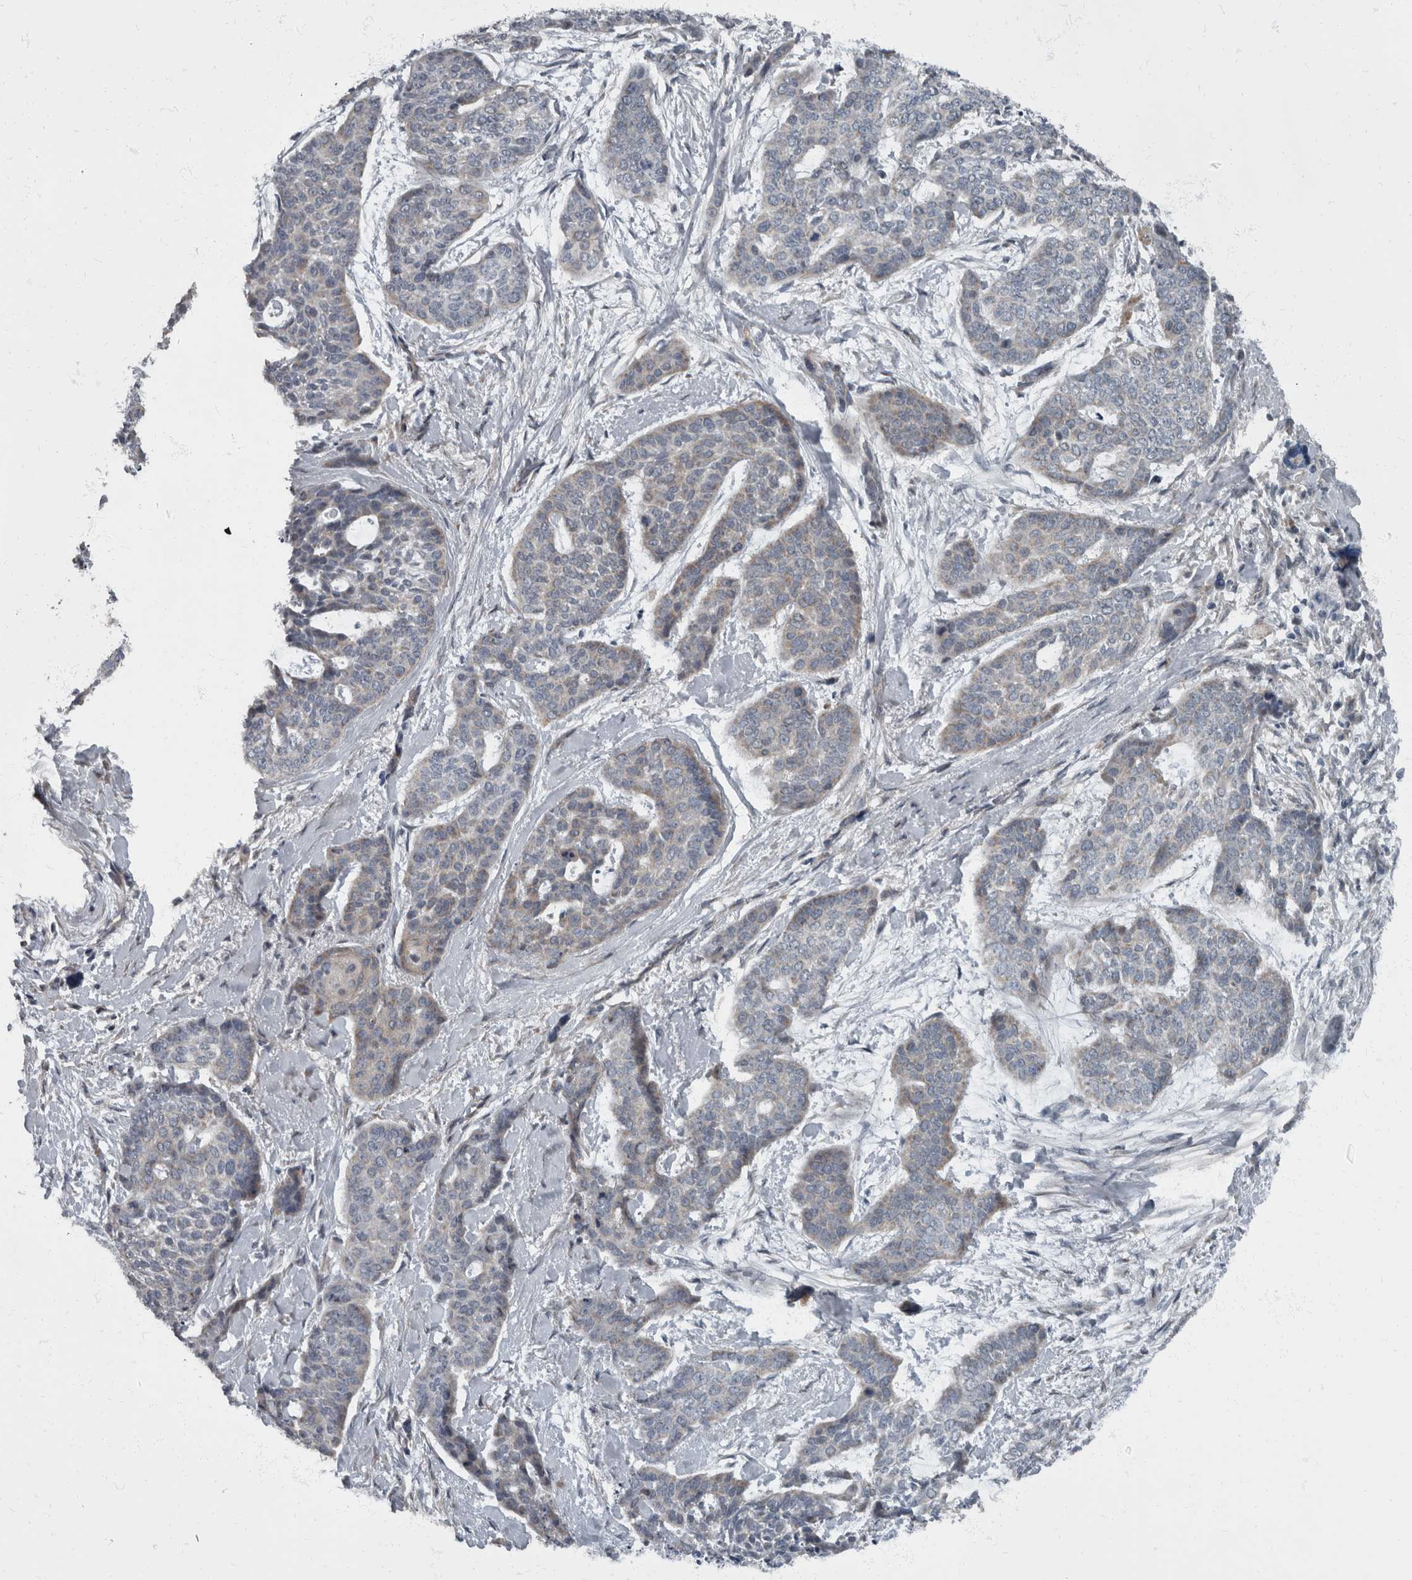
{"staining": {"intensity": "negative", "quantity": "none", "location": "none"}, "tissue": "skin cancer", "cell_type": "Tumor cells", "image_type": "cancer", "snomed": [{"axis": "morphology", "description": "Basal cell carcinoma"}, {"axis": "topography", "description": "Skin"}], "caption": "Skin cancer stained for a protein using immunohistochemistry (IHC) shows no staining tumor cells.", "gene": "RABGGTB", "patient": {"sex": "female", "age": 64}}